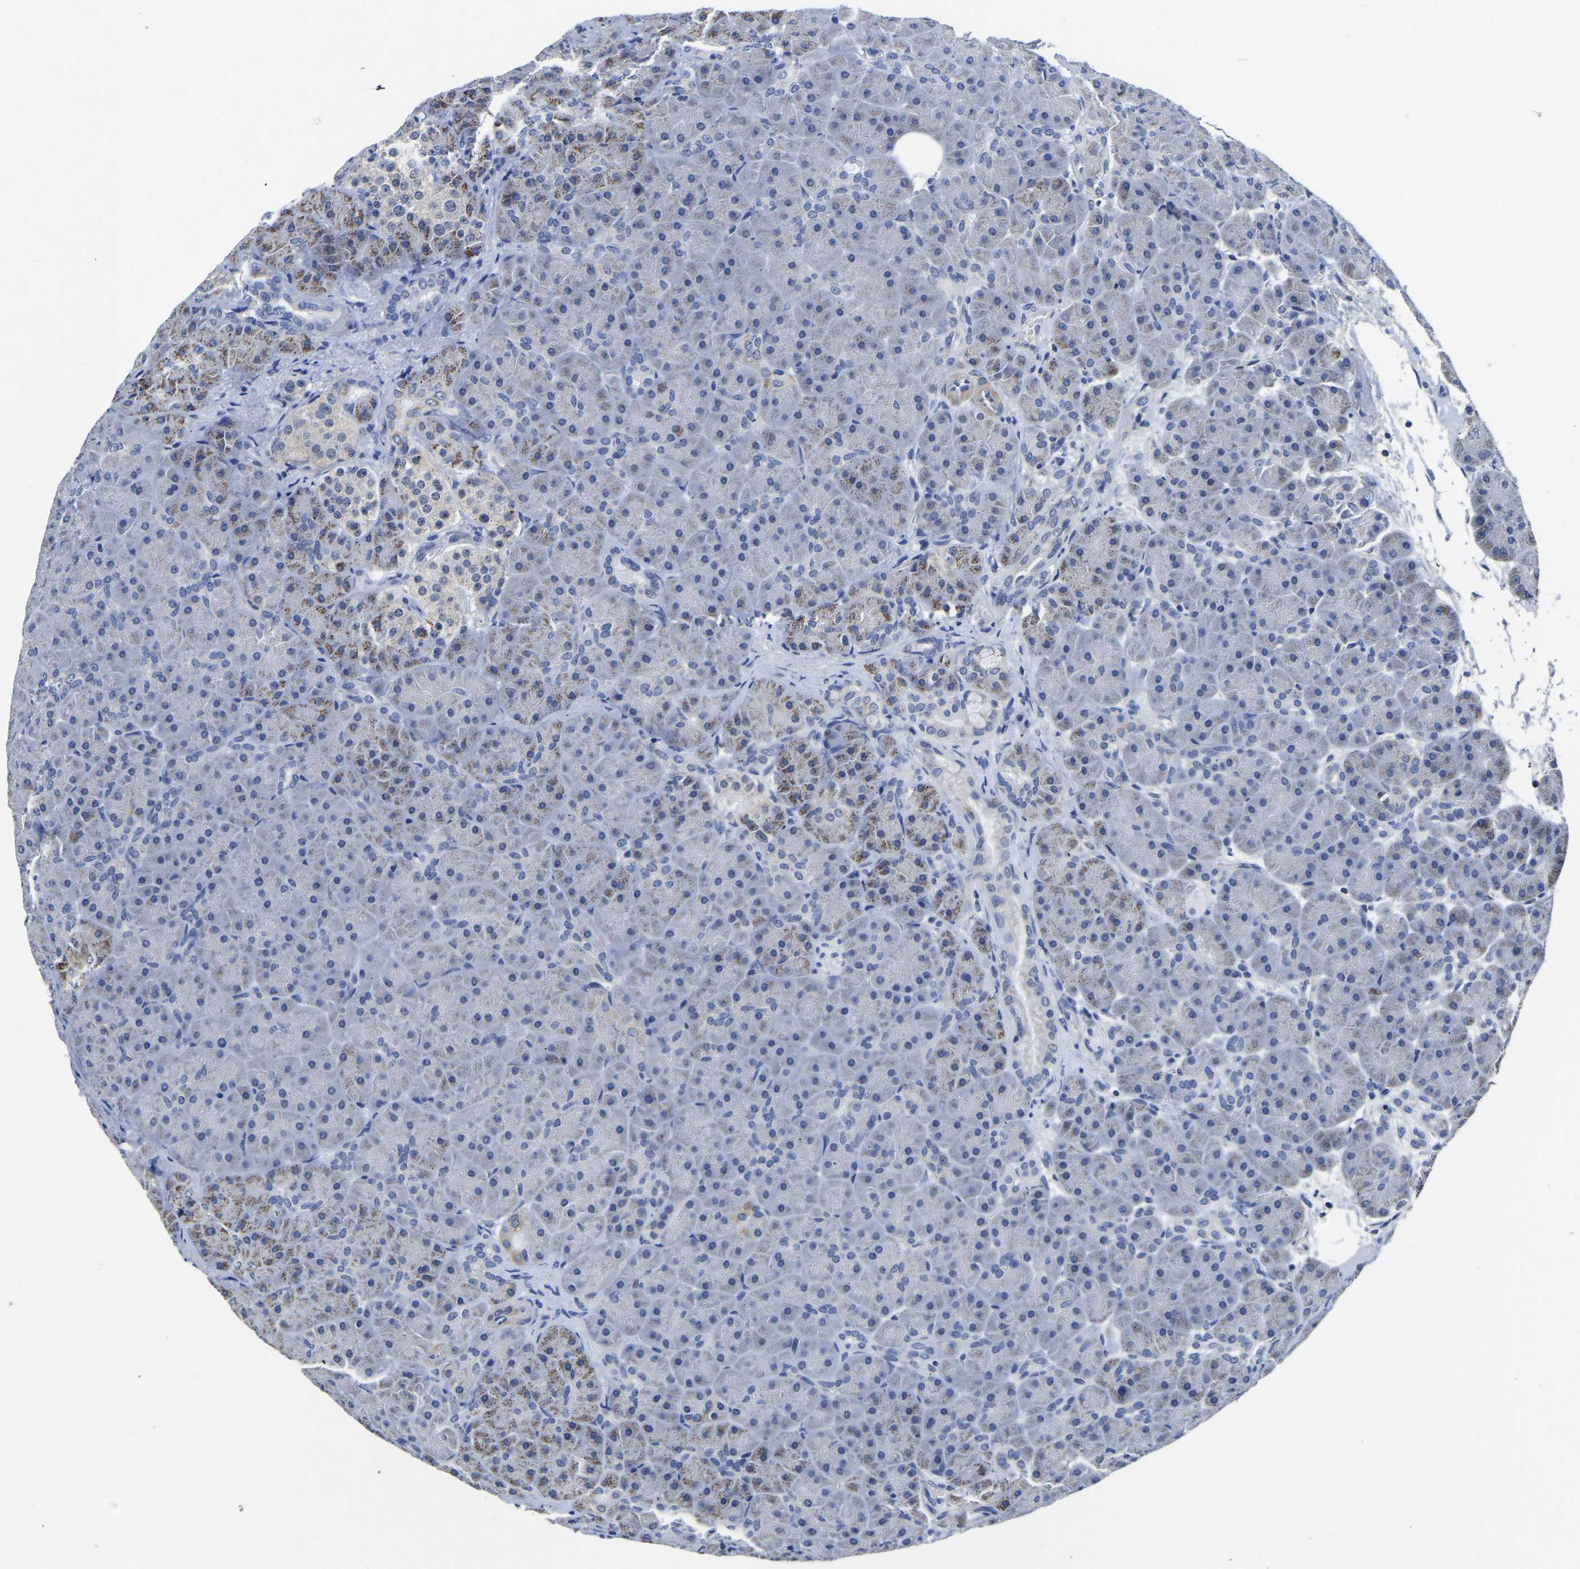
{"staining": {"intensity": "moderate", "quantity": "25%-75%", "location": "cytoplasmic/membranous"}, "tissue": "pancreas", "cell_type": "Exocrine glandular cells", "image_type": "normal", "snomed": [{"axis": "morphology", "description": "Normal tissue, NOS"}, {"axis": "topography", "description": "Pancreas"}], "caption": "High-magnification brightfield microscopy of normal pancreas stained with DAB (brown) and counterstained with hematoxylin (blue). exocrine glandular cells exhibit moderate cytoplasmic/membranous positivity is identified in approximately25%-75% of cells. The staining is performed using DAB (3,3'-diaminobenzidine) brown chromogen to label protein expression. The nuclei are counter-stained blue using hematoxylin.", "gene": "FGD5", "patient": {"sex": "male", "age": 66}}